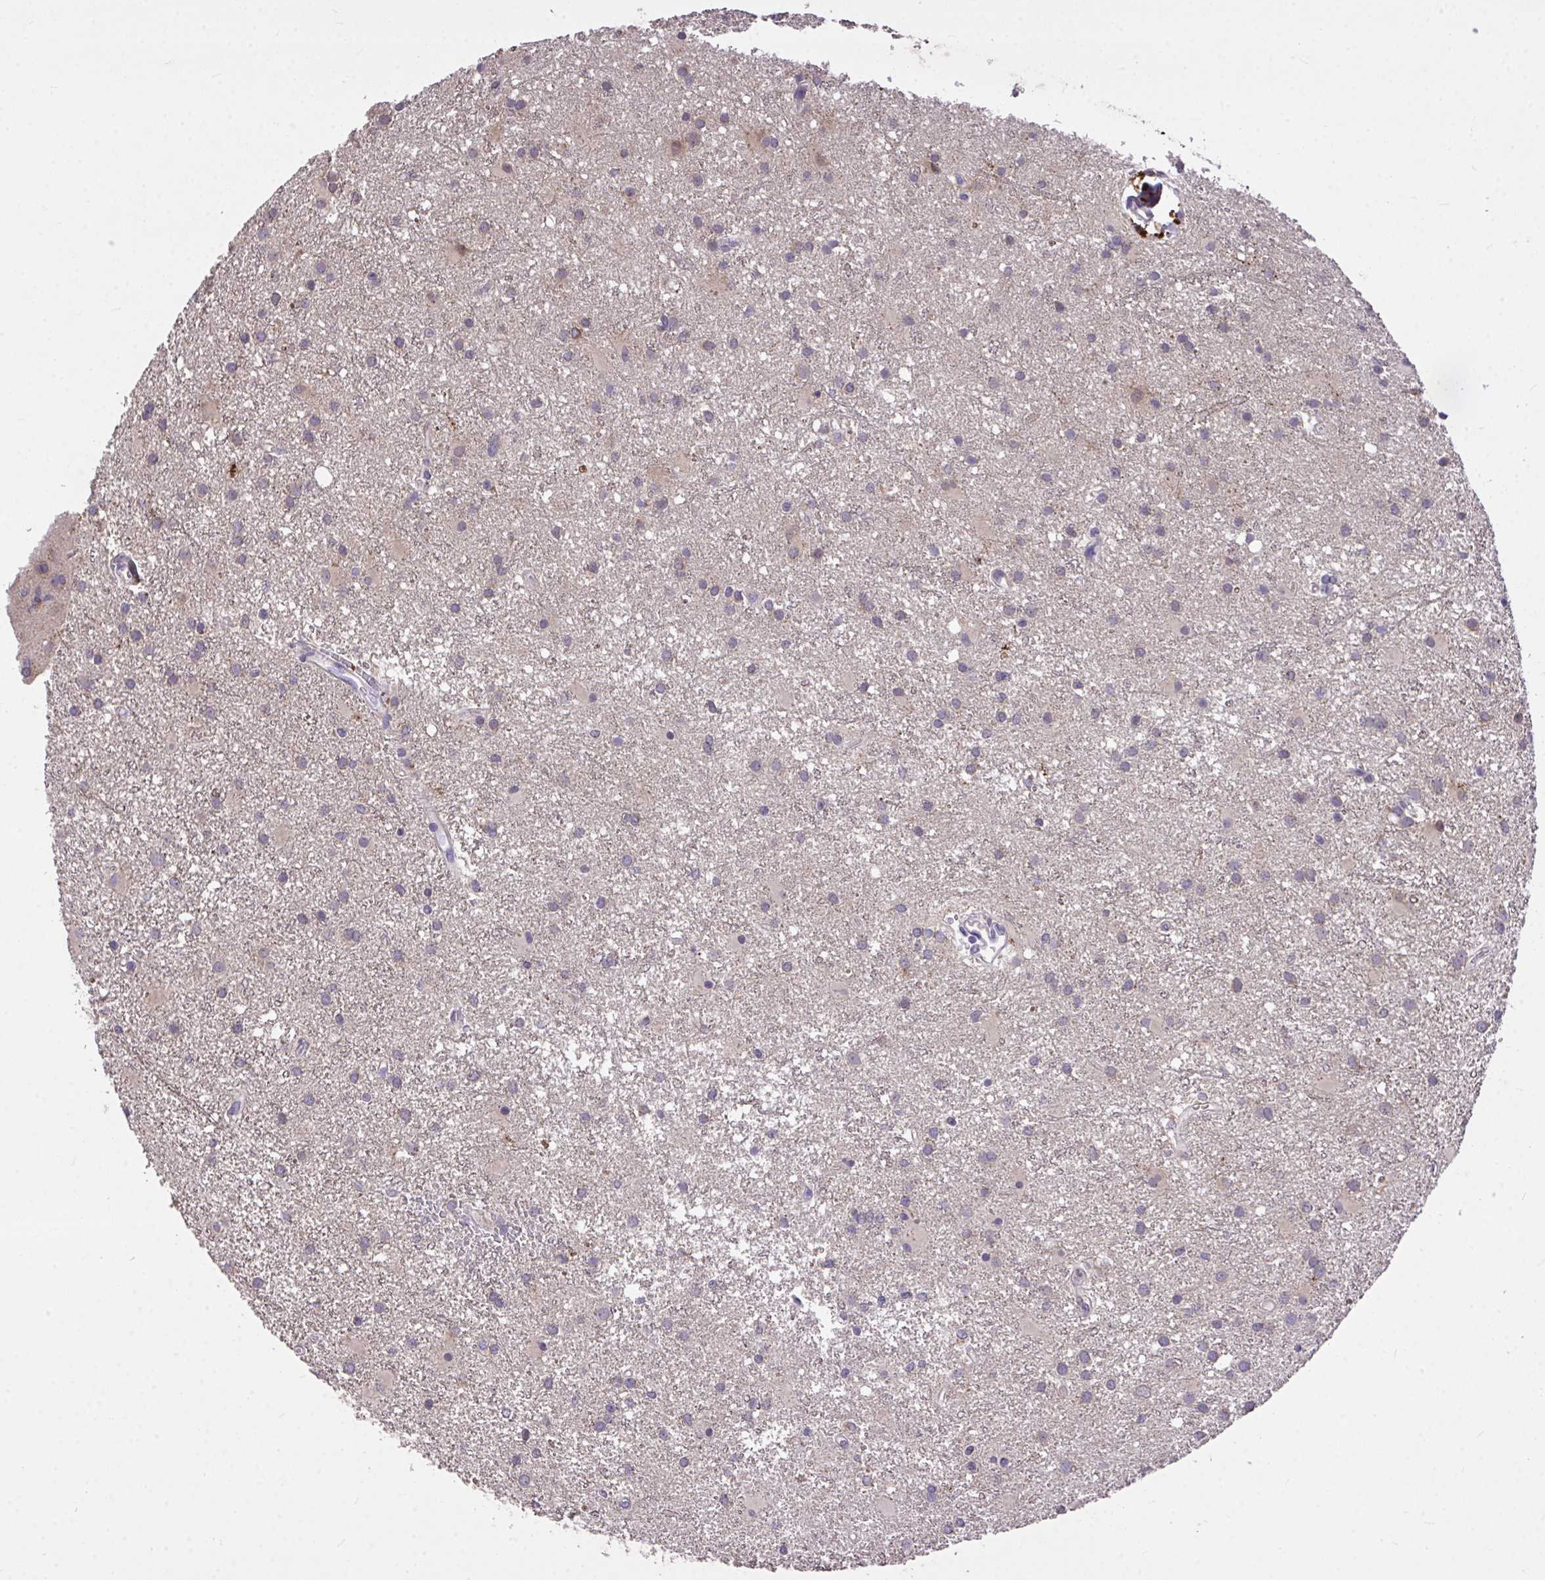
{"staining": {"intensity": "weak", "quantity": "<25%", "location": "cytoplasmic/membranous"}, "tissue": "glioma", "cell_type": "Tumor cells", "image_type": "cancer", "snomed": [{"axis": "morphology", "description": "Glioma, malignant, High grade"}, {"axis": "topography", "description": "Brain"}], "caption": "Immunohistochemistry image of neoplastic tissue: human malignant glioma (high-grade) stained with DAB (3,3'-diaminobenzidine) demonstrates no significant protein positivity in tumor cells.", "gene": "MPC2", "patient": {"sex": "male", "age": 55}}